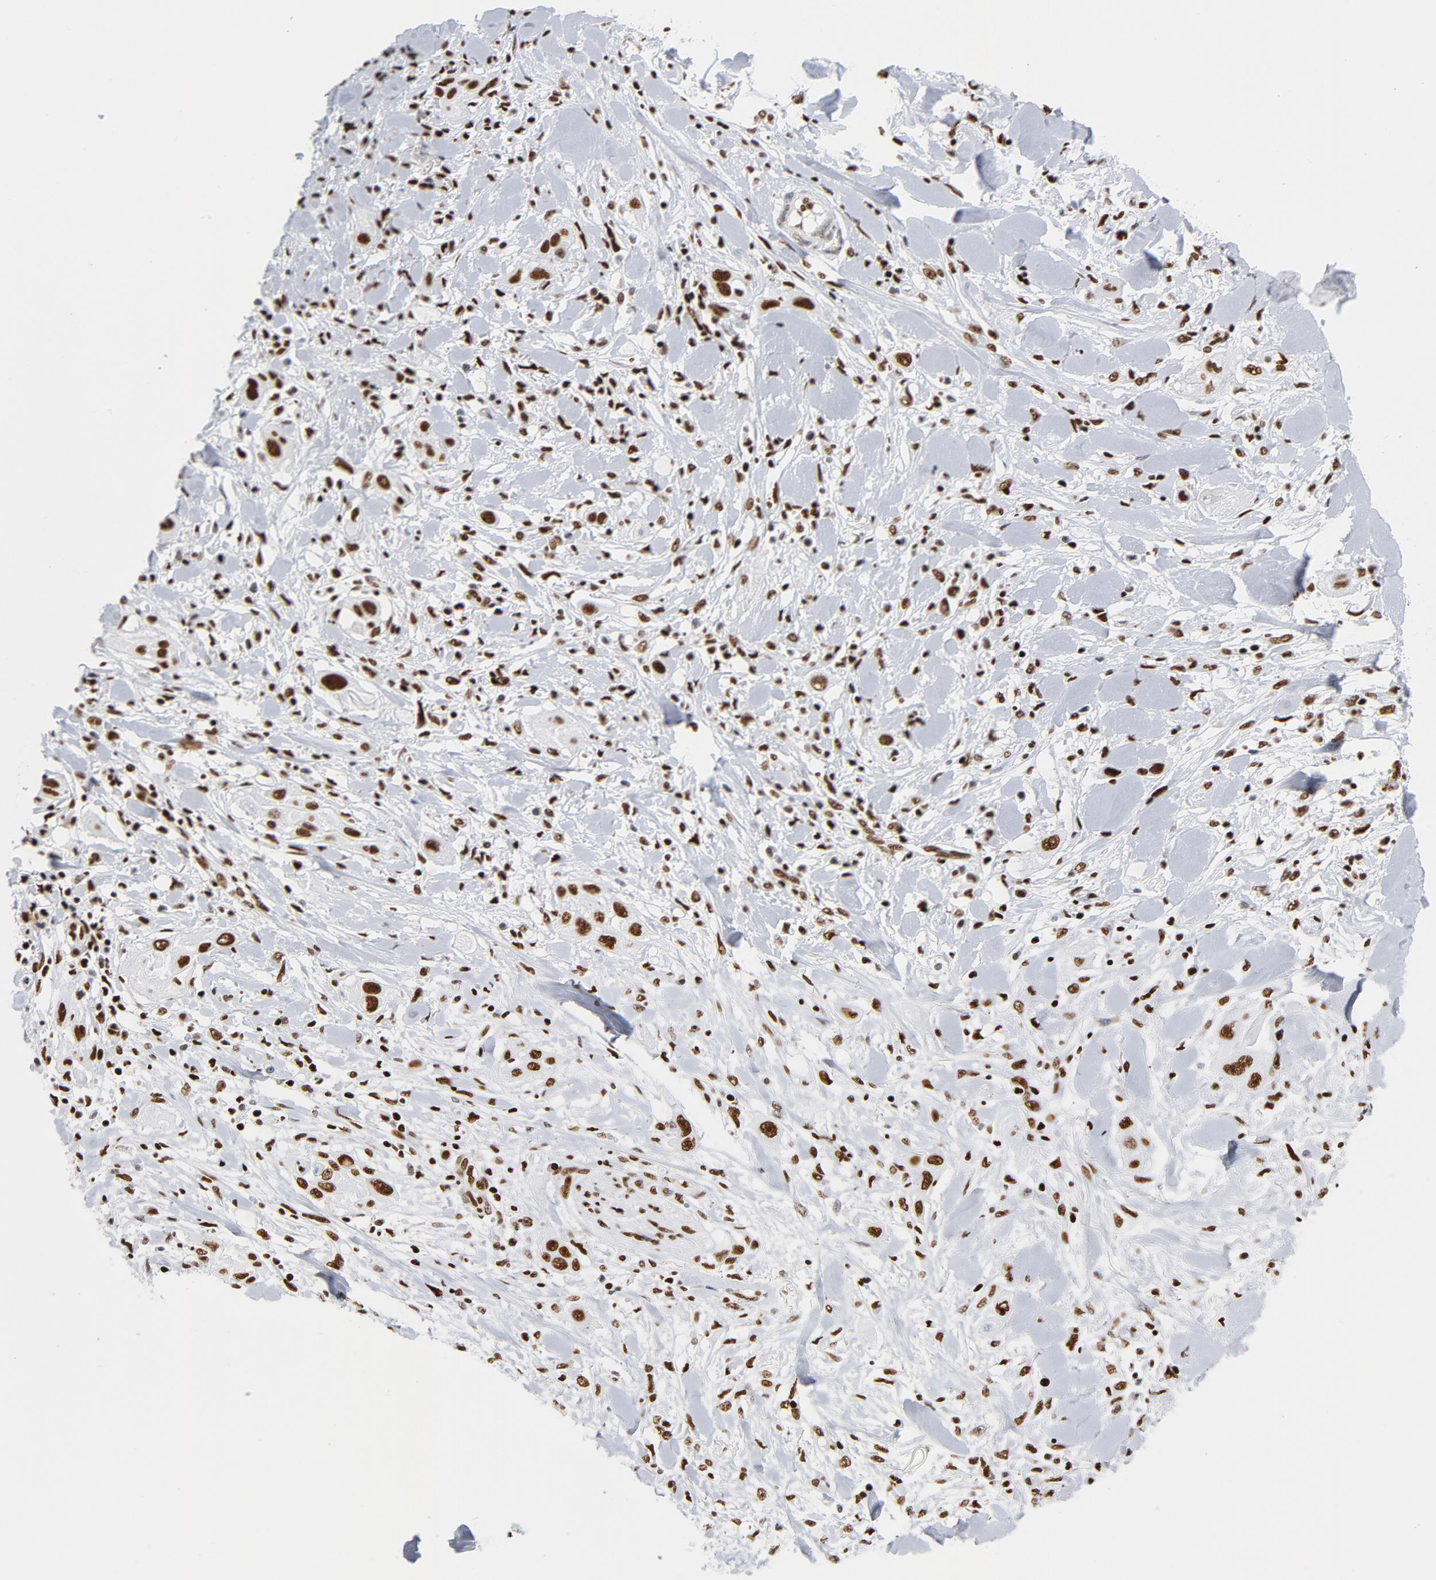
{"staining": {"intensity": "strong", "quantity": ">75%", "location": "nuclear"}, "tissue": "lung cancer", "cell_type": "Tumor cells", "image_type": "cancer", "snomed": [{"axis": "morphology", "description": "Squamous cell carcinoma, NOS"}, {"axis": "topography", "description": "Lung"}], "caption": "Tumor cells reveal strong nuclear staining in approximately >75% of cells in lung cancer.", "gene": "XRCC5", "patient": {"sex": "female", "age": 47}}